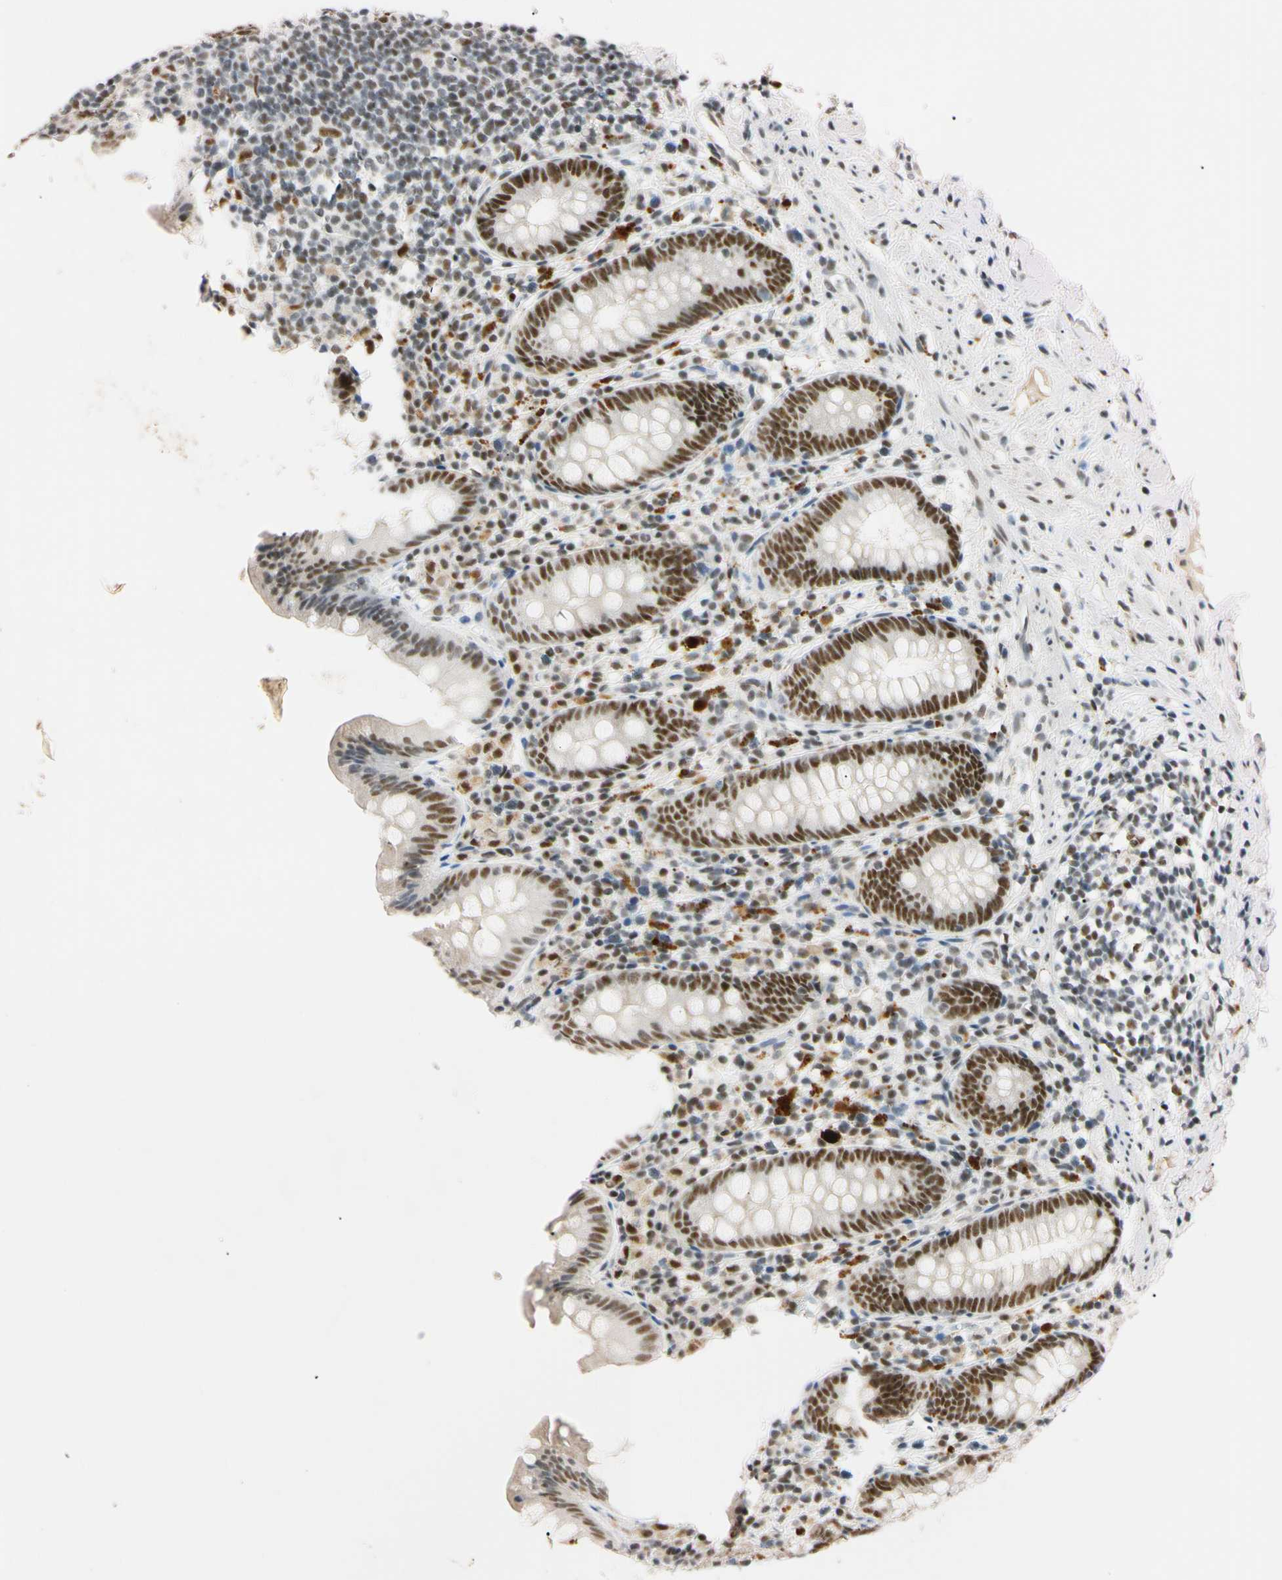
{"staining": {"intensity": "strong", "quantity": ">75%", "location": "nuclear"}, "tissue": "appendix", "cell_type": "Glandular cells", "image_type": "normal", "snomed": [{"axis": "morphology", "description": "Normal tissue, NOS"}, {"axis": "topography", "description": "Appendix"}], "caption": "A high amount of strong nuclear expression is identified in about >75% of glandular cells in unremarkable appendix. The protein of interest is stained brown, and the nuclei are stained in blue (DAB (3,3'-diaminobenzidine) IHC with brightfield microscopy, high magnification).", "gene": "ZNF134", "patient": {"sex": "male", "age": 52}}